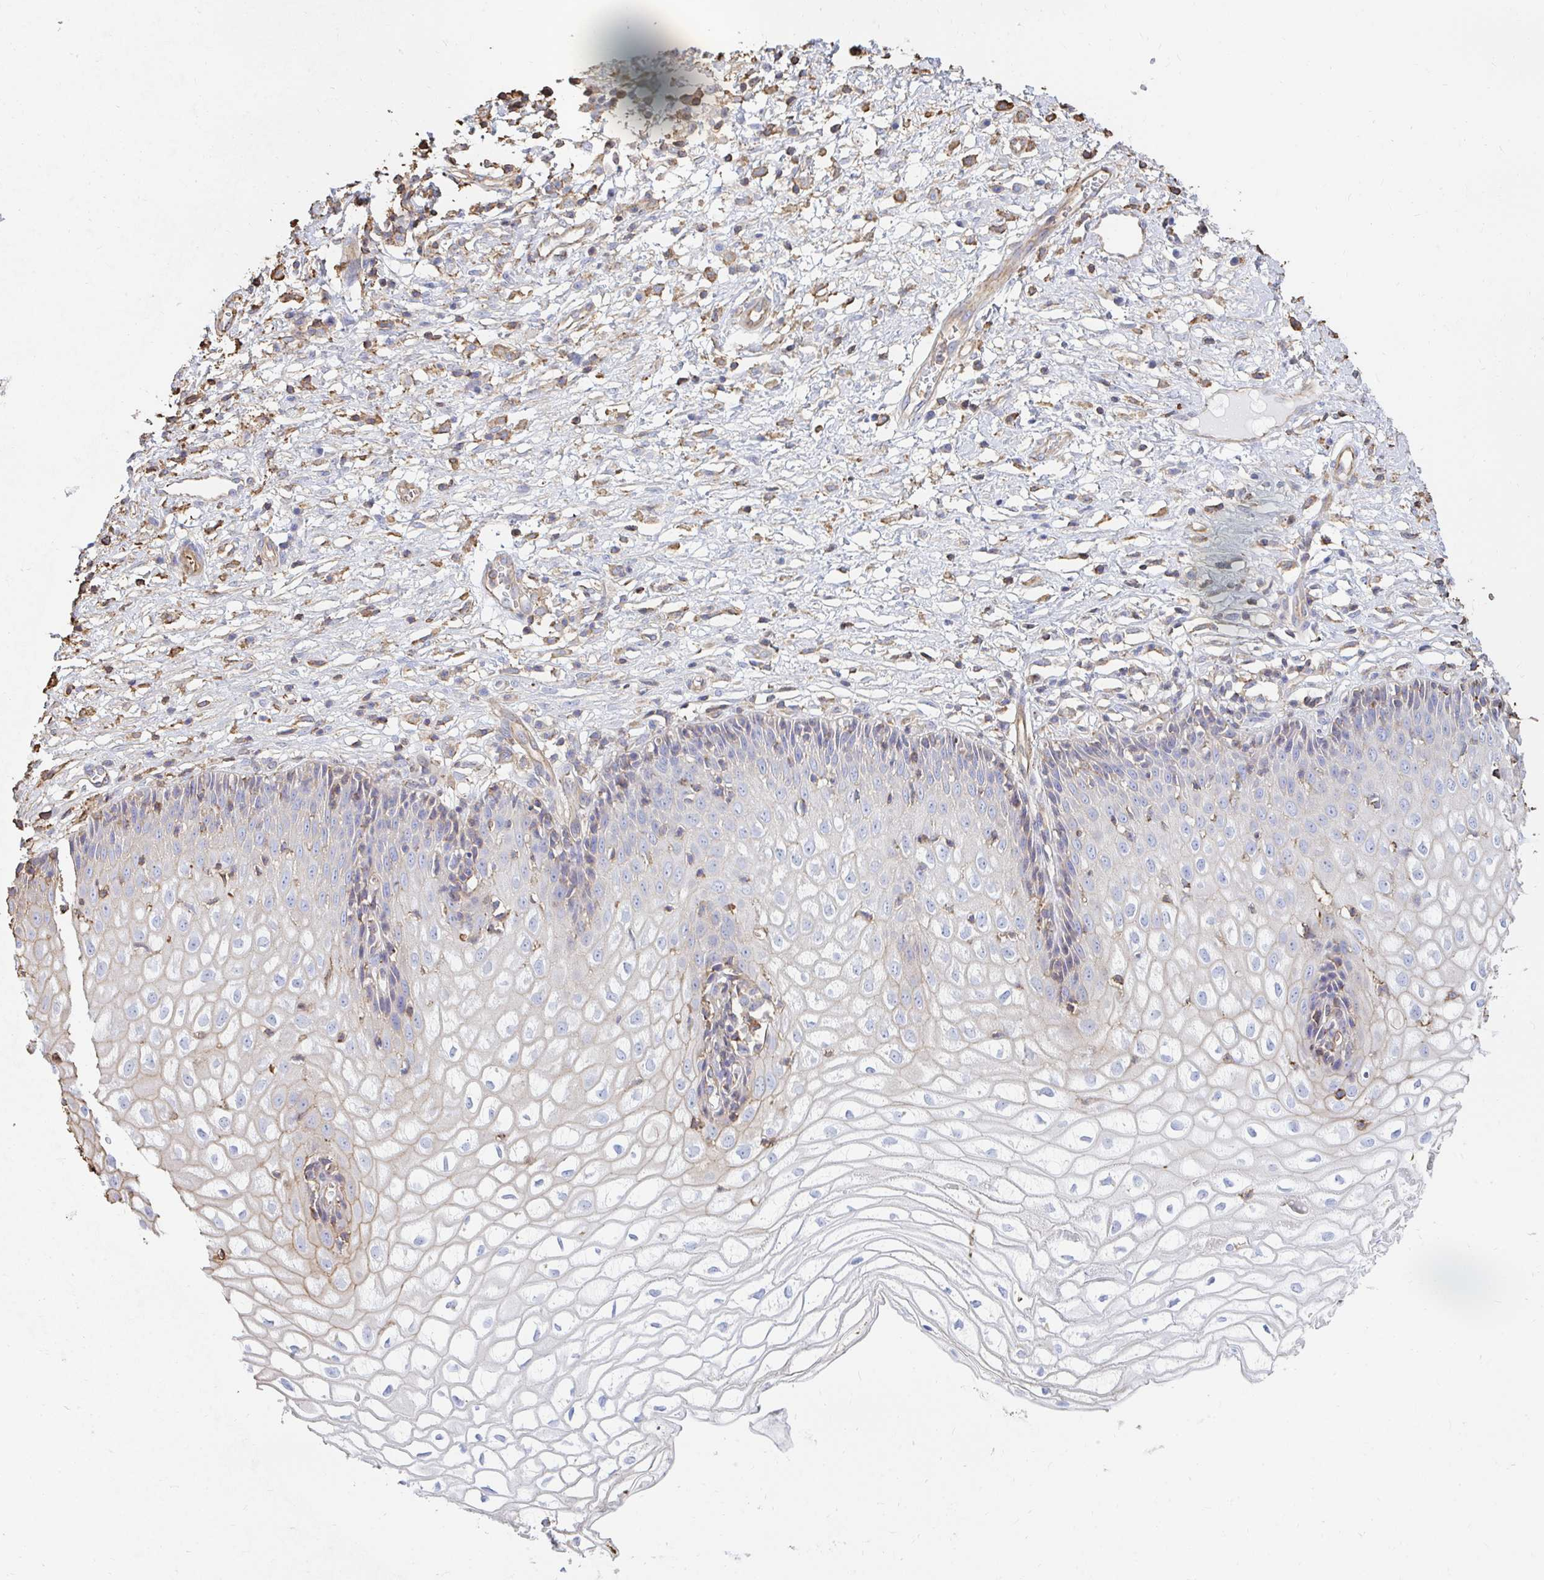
{"staining": {"intensity": "negative", "quantity": "none", "location": "none"}, "tissue": "cervix", "cell_type": "Glandular cells", "image_type": "normal", "snomed": [{"axis": "morphology", "description": "Normal tissue, NOS"}, {"axis": "topography", "description": "Cervix"}], "caption": "This is an IHC histopathology image of normal human cervix. There is no expression in glandular cells.", "gene": "PTPN14", "patient": {"sex": "female", "age": 36}}